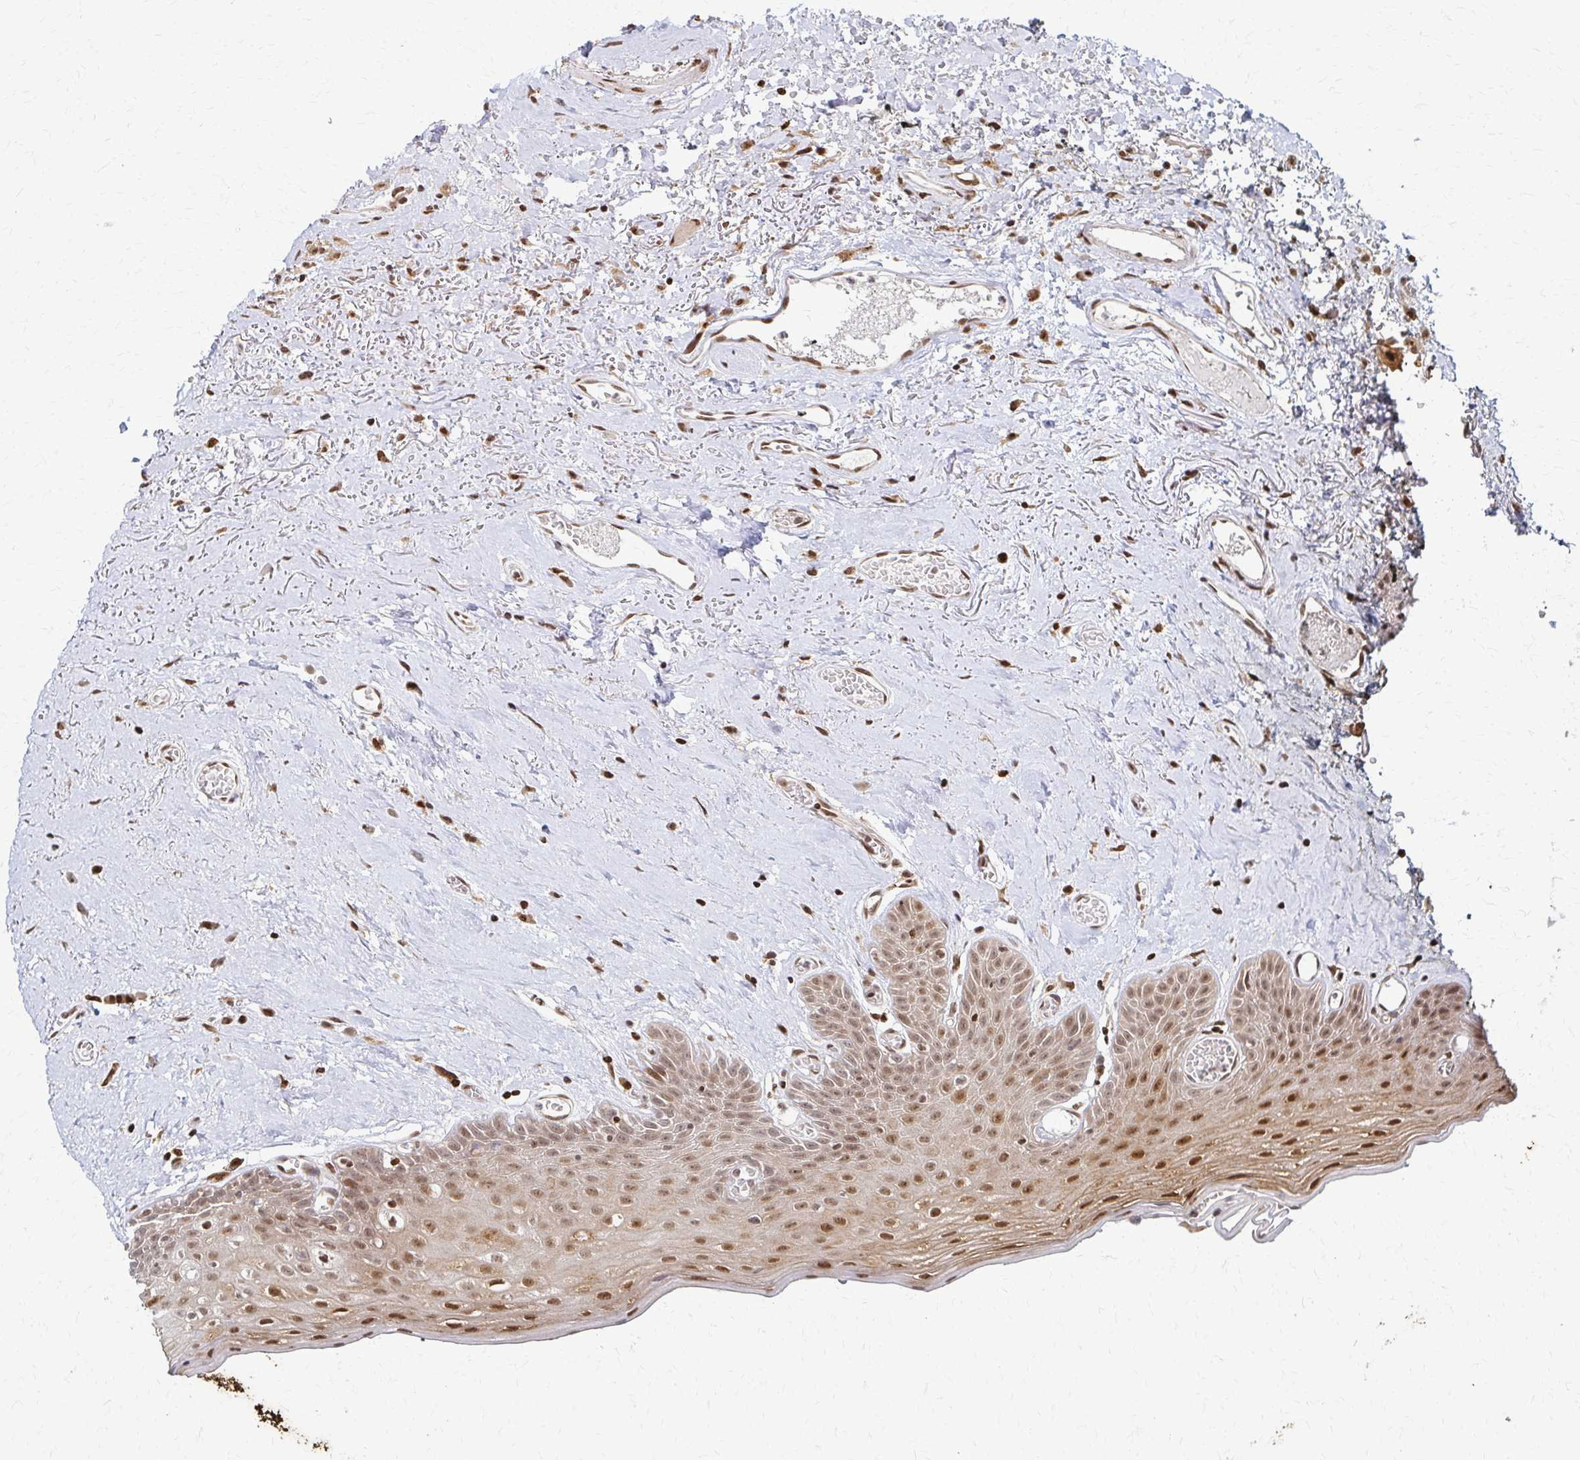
{"staining": {"intensity": "moderate", "quantity": ">75%", "location": "nuclear"}, "tissue": "oral mucosa", "cell_type": "Squamous epithelial cells", "image_type": "normal", "snomed": [{"axis": "morphology", "description": "Normal tissue, NOS"}, {"axis": "morphology", "description": "Squamous cell carcinoma, NOS"}, {"axis": "topography", "description": "Oral tissue"}, {"axis": "topography", "description": "Peripheral nerve tissue"}, {"axis": "topography", "description": "Head-Neck"}], "caption": "DAB immunohistochemical staining of benign oral mucosa exhibits moderate nuclear protein staining in about >75% of squamous epithelial cells. The staining was performed using DAB, with brown indicating positive protein expression. Nuclei are stained blue with hematoxylin.", "gene": "PSMD7", "patient": {"sex": "female", "age": 59}}